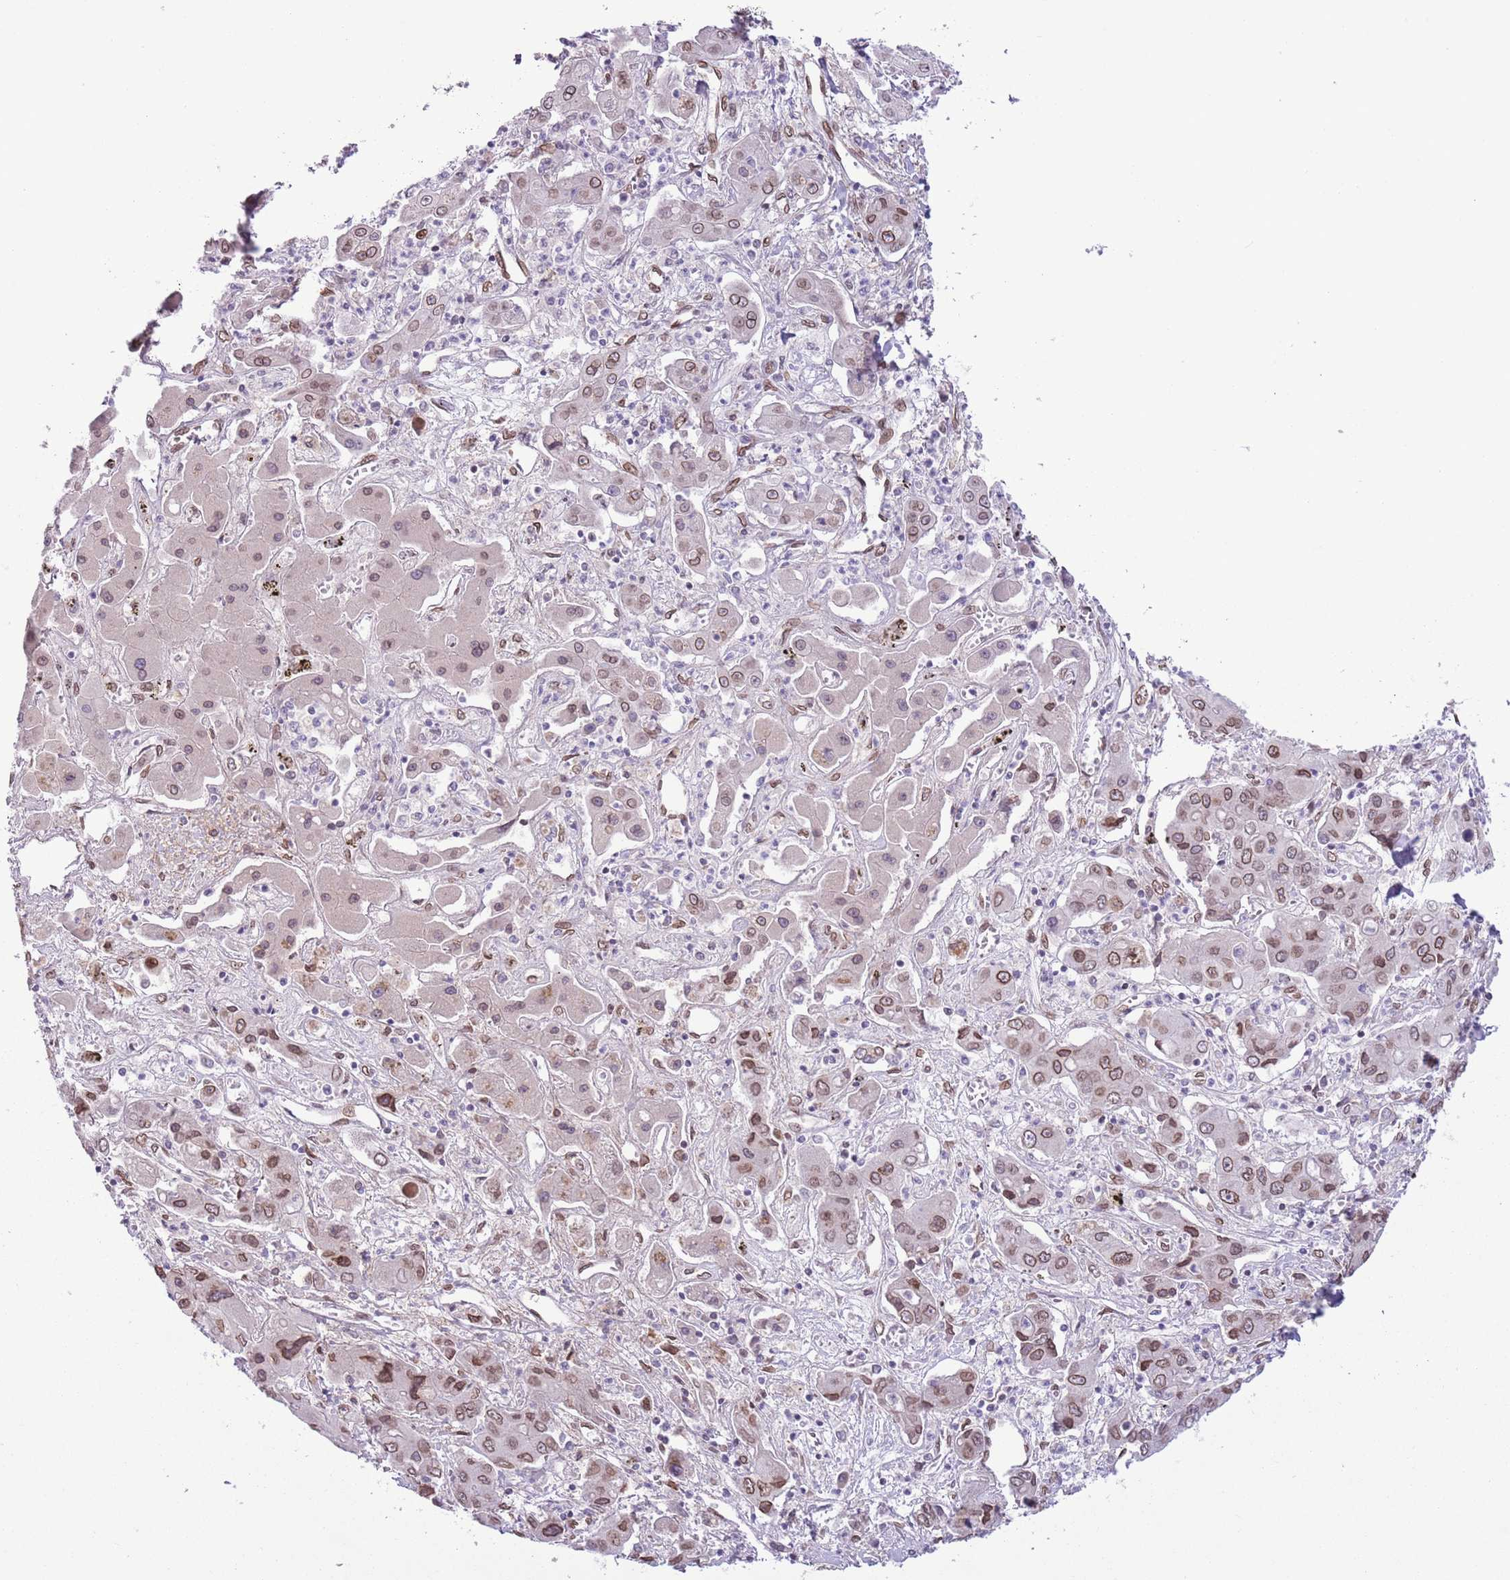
{"staining": {"intensity": "moderate", "quantity": ">75%", "location": "cytoplasmic/membranous,nuclear"}, "tissue": "liver cancer", "cell_type": "Tumor cells", "image_type": "cancer", "snomed": [{"axis": "morphology", "description": "Cholangiocarcinoma"}, {"axis": "topography", "description": "Liver"}], "caption": "A medium amount of moderate cytoplasmic/membranous and nuclear expression is present in about >75% of tumor cells in liver cancer (cholangiocarcinoma) tissue. The staining is performed using DAB brown chromogen to label protein expression. The nuclei are counter-stained blue using hematoxylin.", "gene": "ZGLP1", "patient": {"sex": "male", "age": 67}}